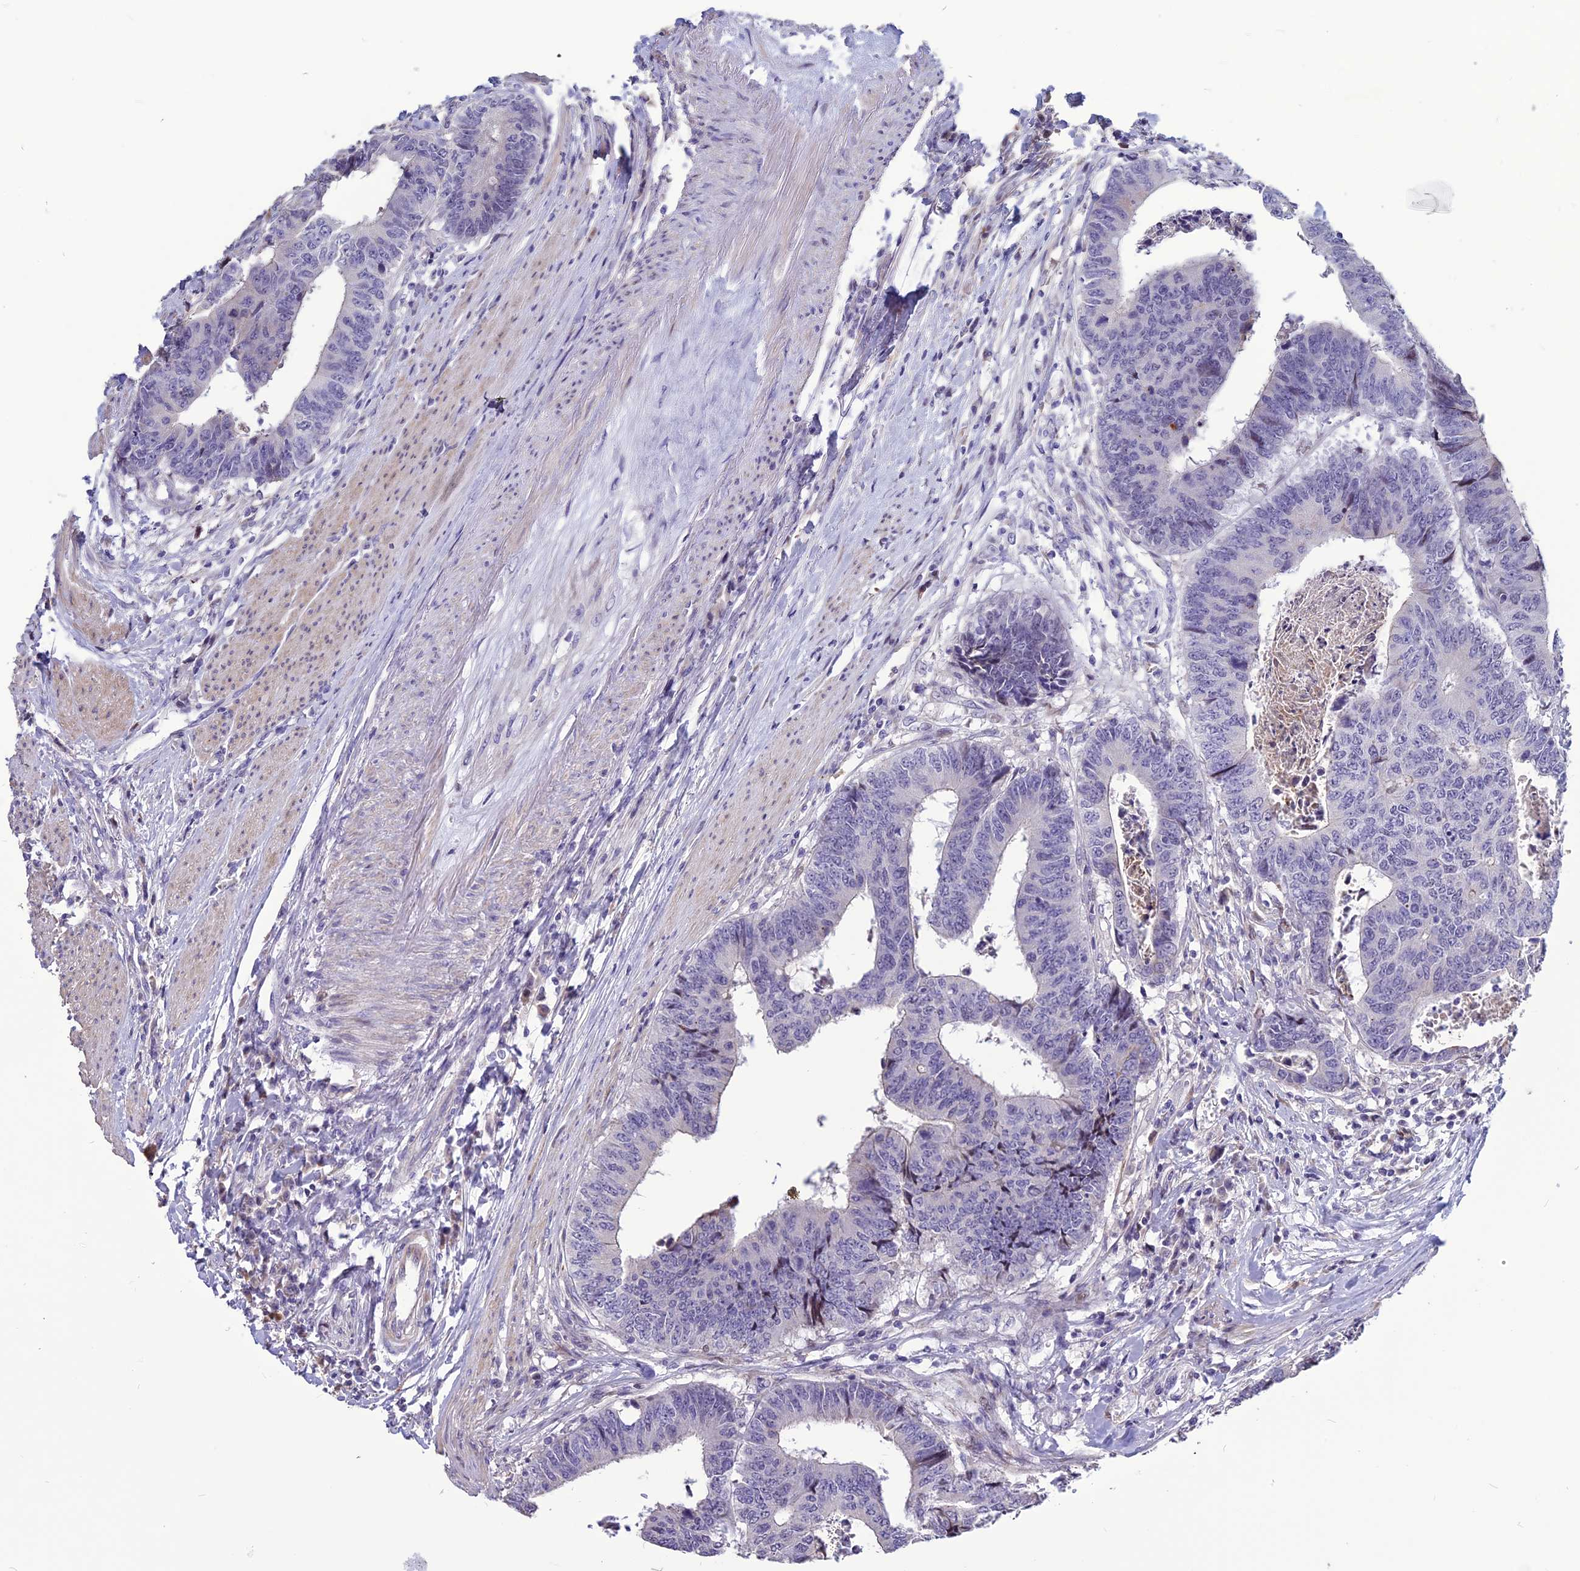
{"staining": {"intensity": "negative", "quantity": "none", "location": "none"}, "tissue": "colorectal cancer", "cell_type": "Tumor cells", "image_type": "cancer", "snomed": [{"axis": "morphology", "description": "Adenocarcinoma, NOS"}, {"axis": "topography", "description": "Rectum"}], "caption": "Tumor cells show no significant staining in colorectal cancer.", "gene": "SPG21", "patient": {"sex": "male", "age": 84}}